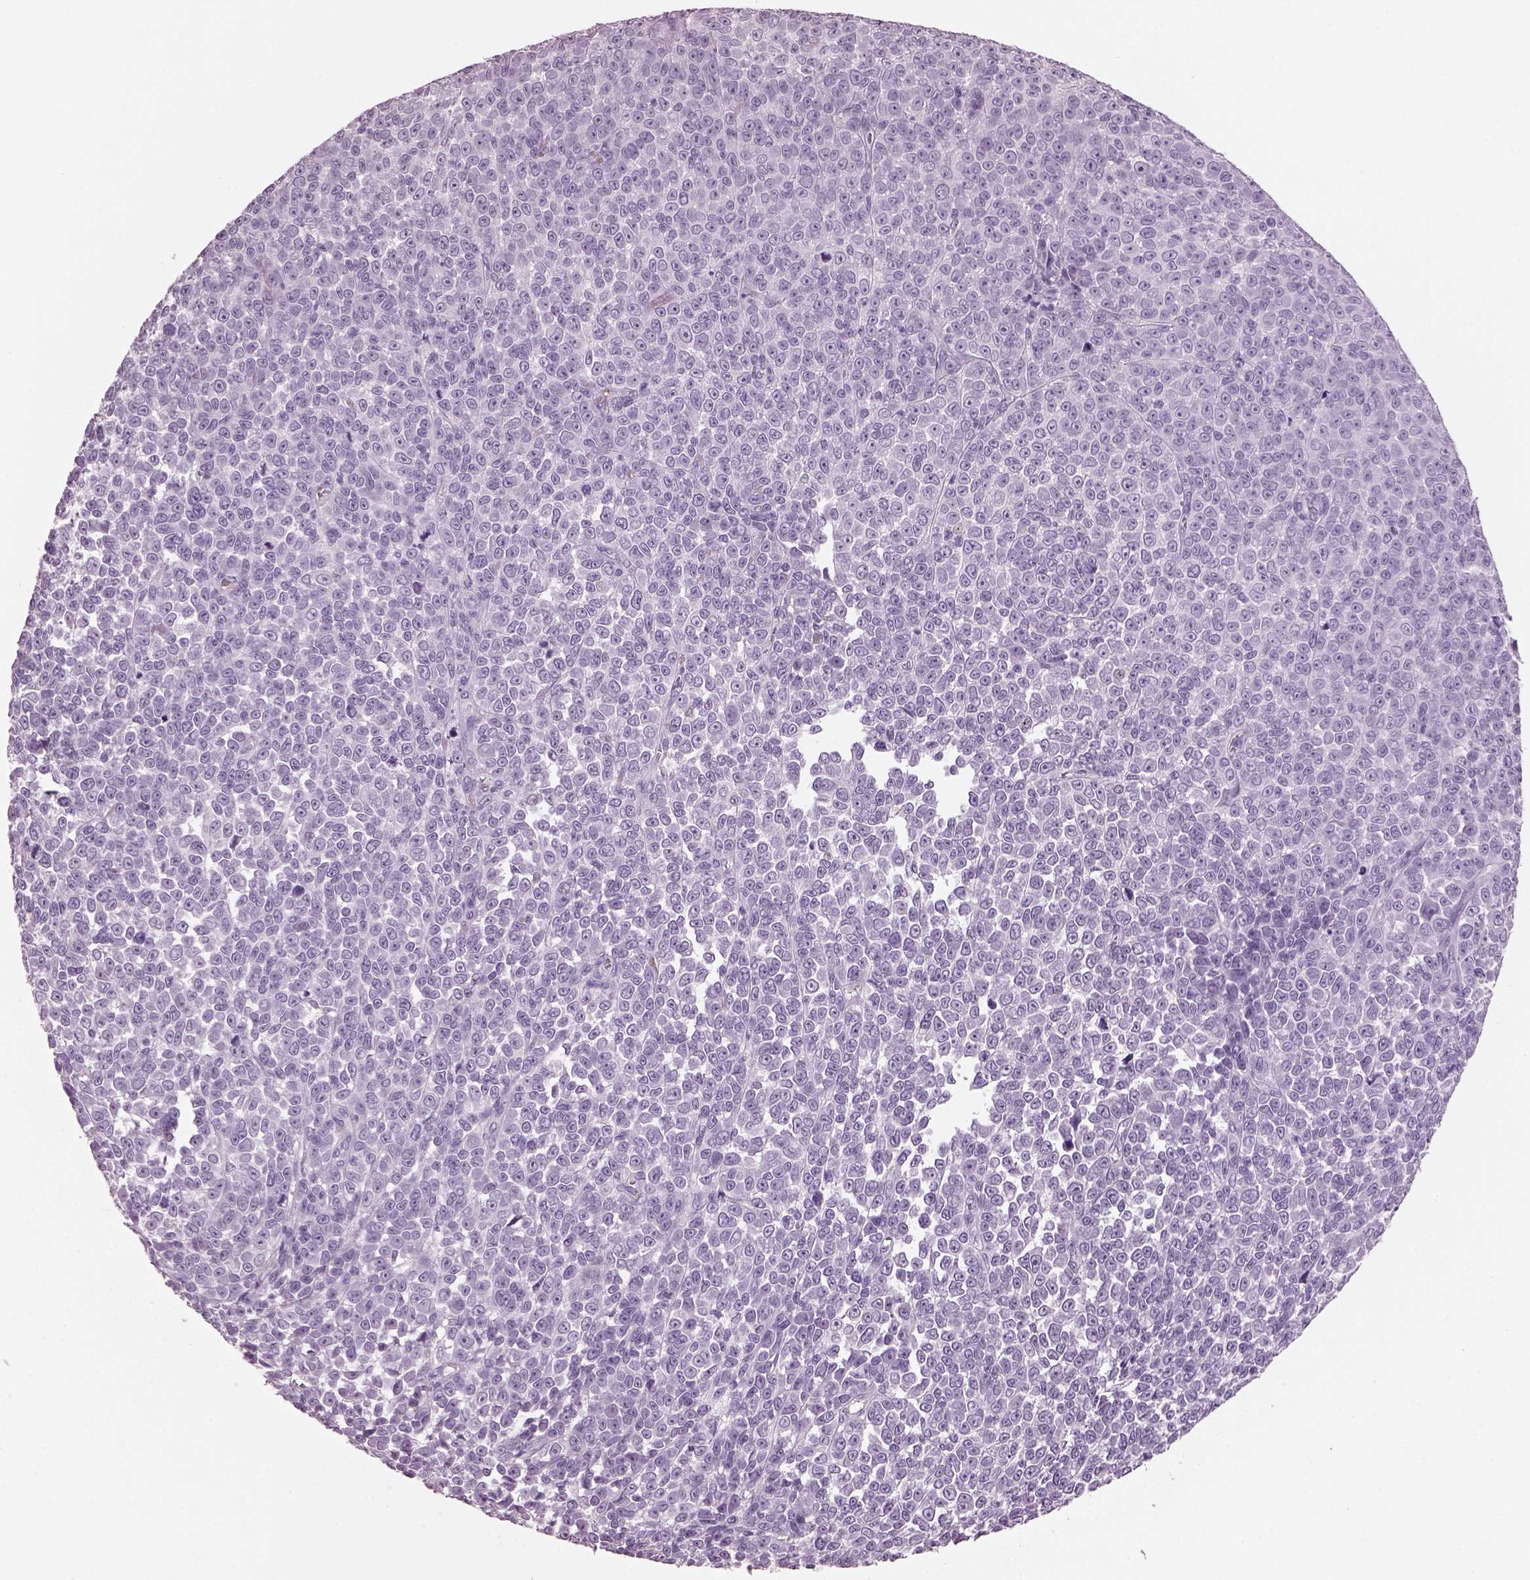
{"staining": {"intensity": "negative", "quantity": "none", "location": "none"}, "tissue": "melanoma", "cell_type": "Tumor cells", "image_type": "cancer", "snomed": [{"axis": "morphology", "description": "Malignant melanoma, NOS"}, {"axis": "topography", "description": "Skin"}], "caption": "Immunohistochemistry (IHC) of melanoma reveals no staining in tumor cells.", "gene": "KRTAP3-2", "patient": {"sex": "female", "age": 95}}